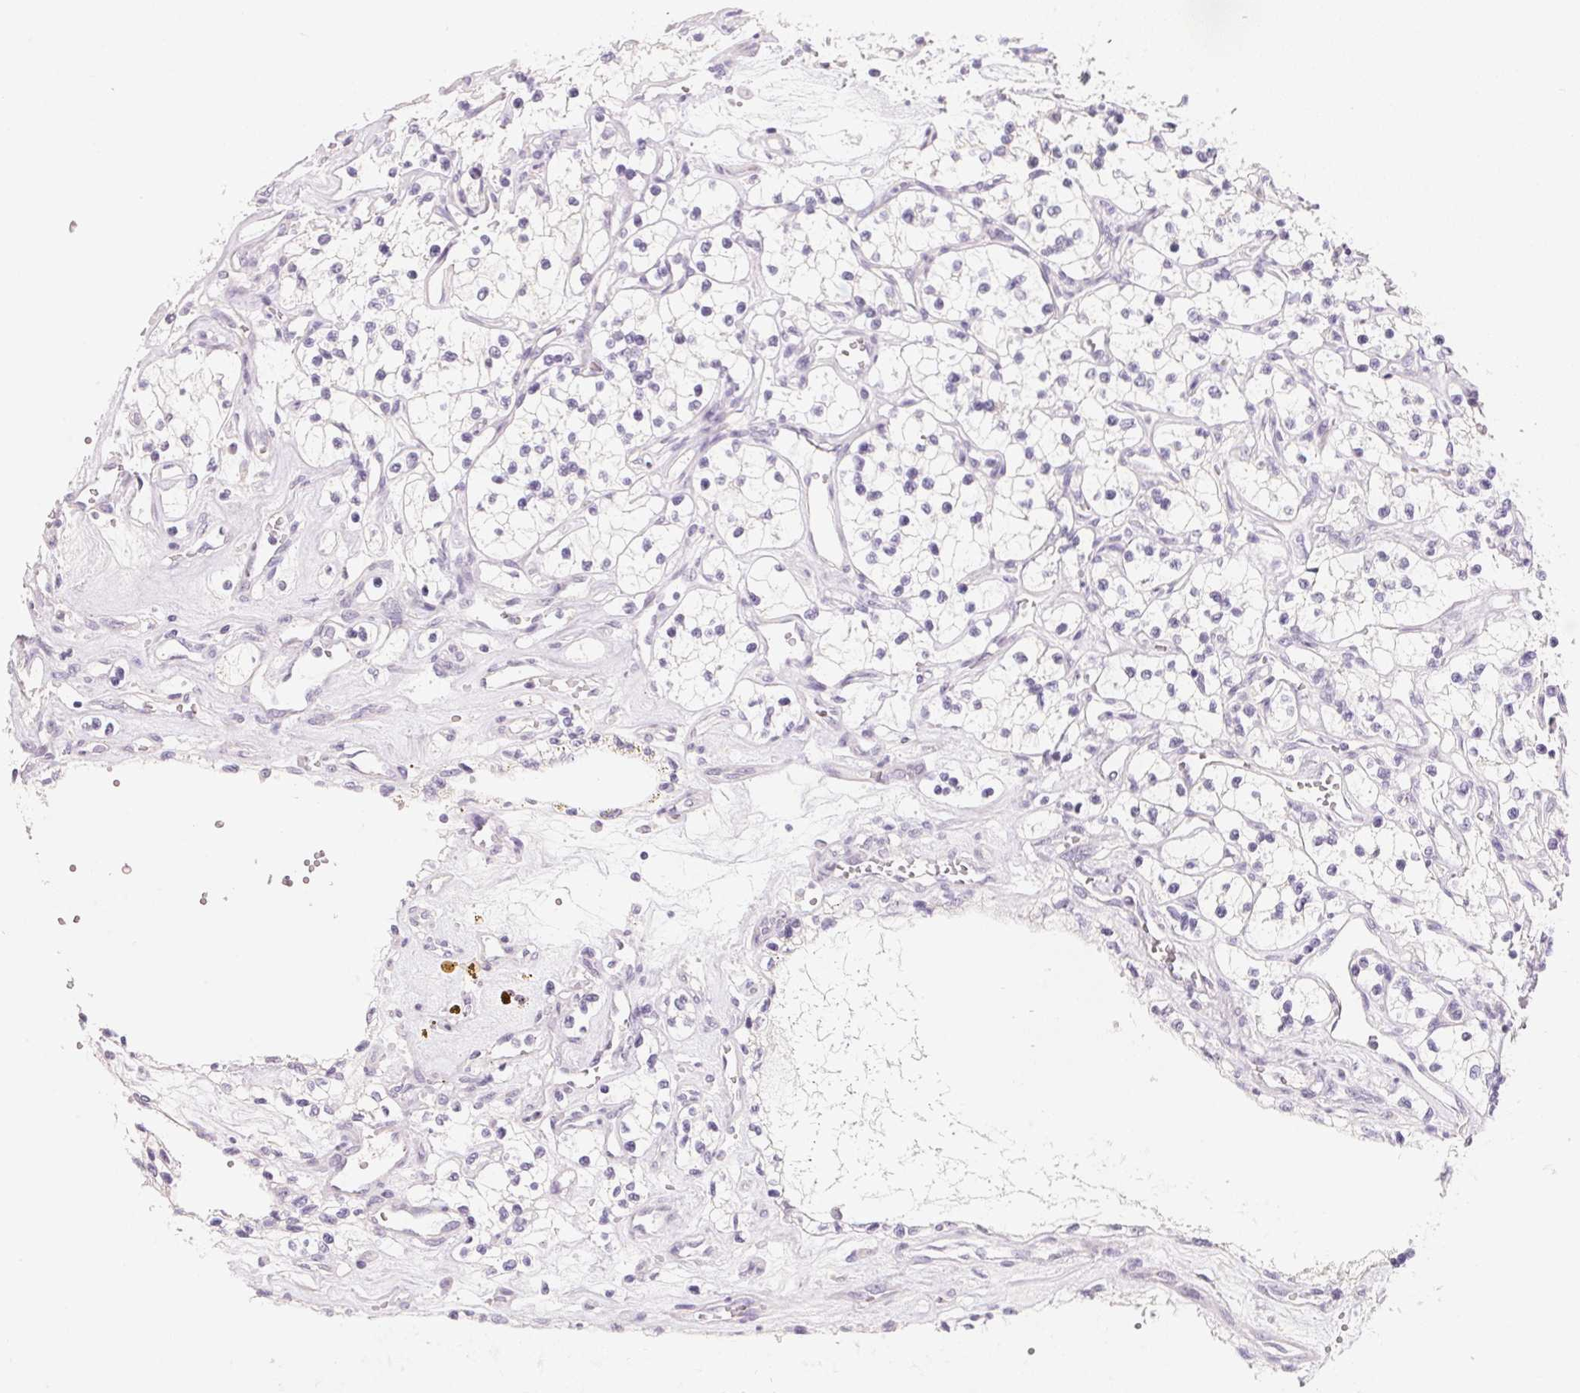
{"staining": {"intensity": "negative", "quantity": "none", "location": "none"}, "tissue": "renal cancer", "cell_type": "Tumor cells", "image_type": "cancer", "snomed": [{"axis": "morphology", "description": "Adenocarcinoma, NOS"}, {"axis": "topography", "description": "Kidney"}], "caption": "Tumor cells are negative for brown protein staining in renal cancer (adenocarcinoma).", "gene": "MCOLN3", "patient": {"sex": "female", "age": 69}}